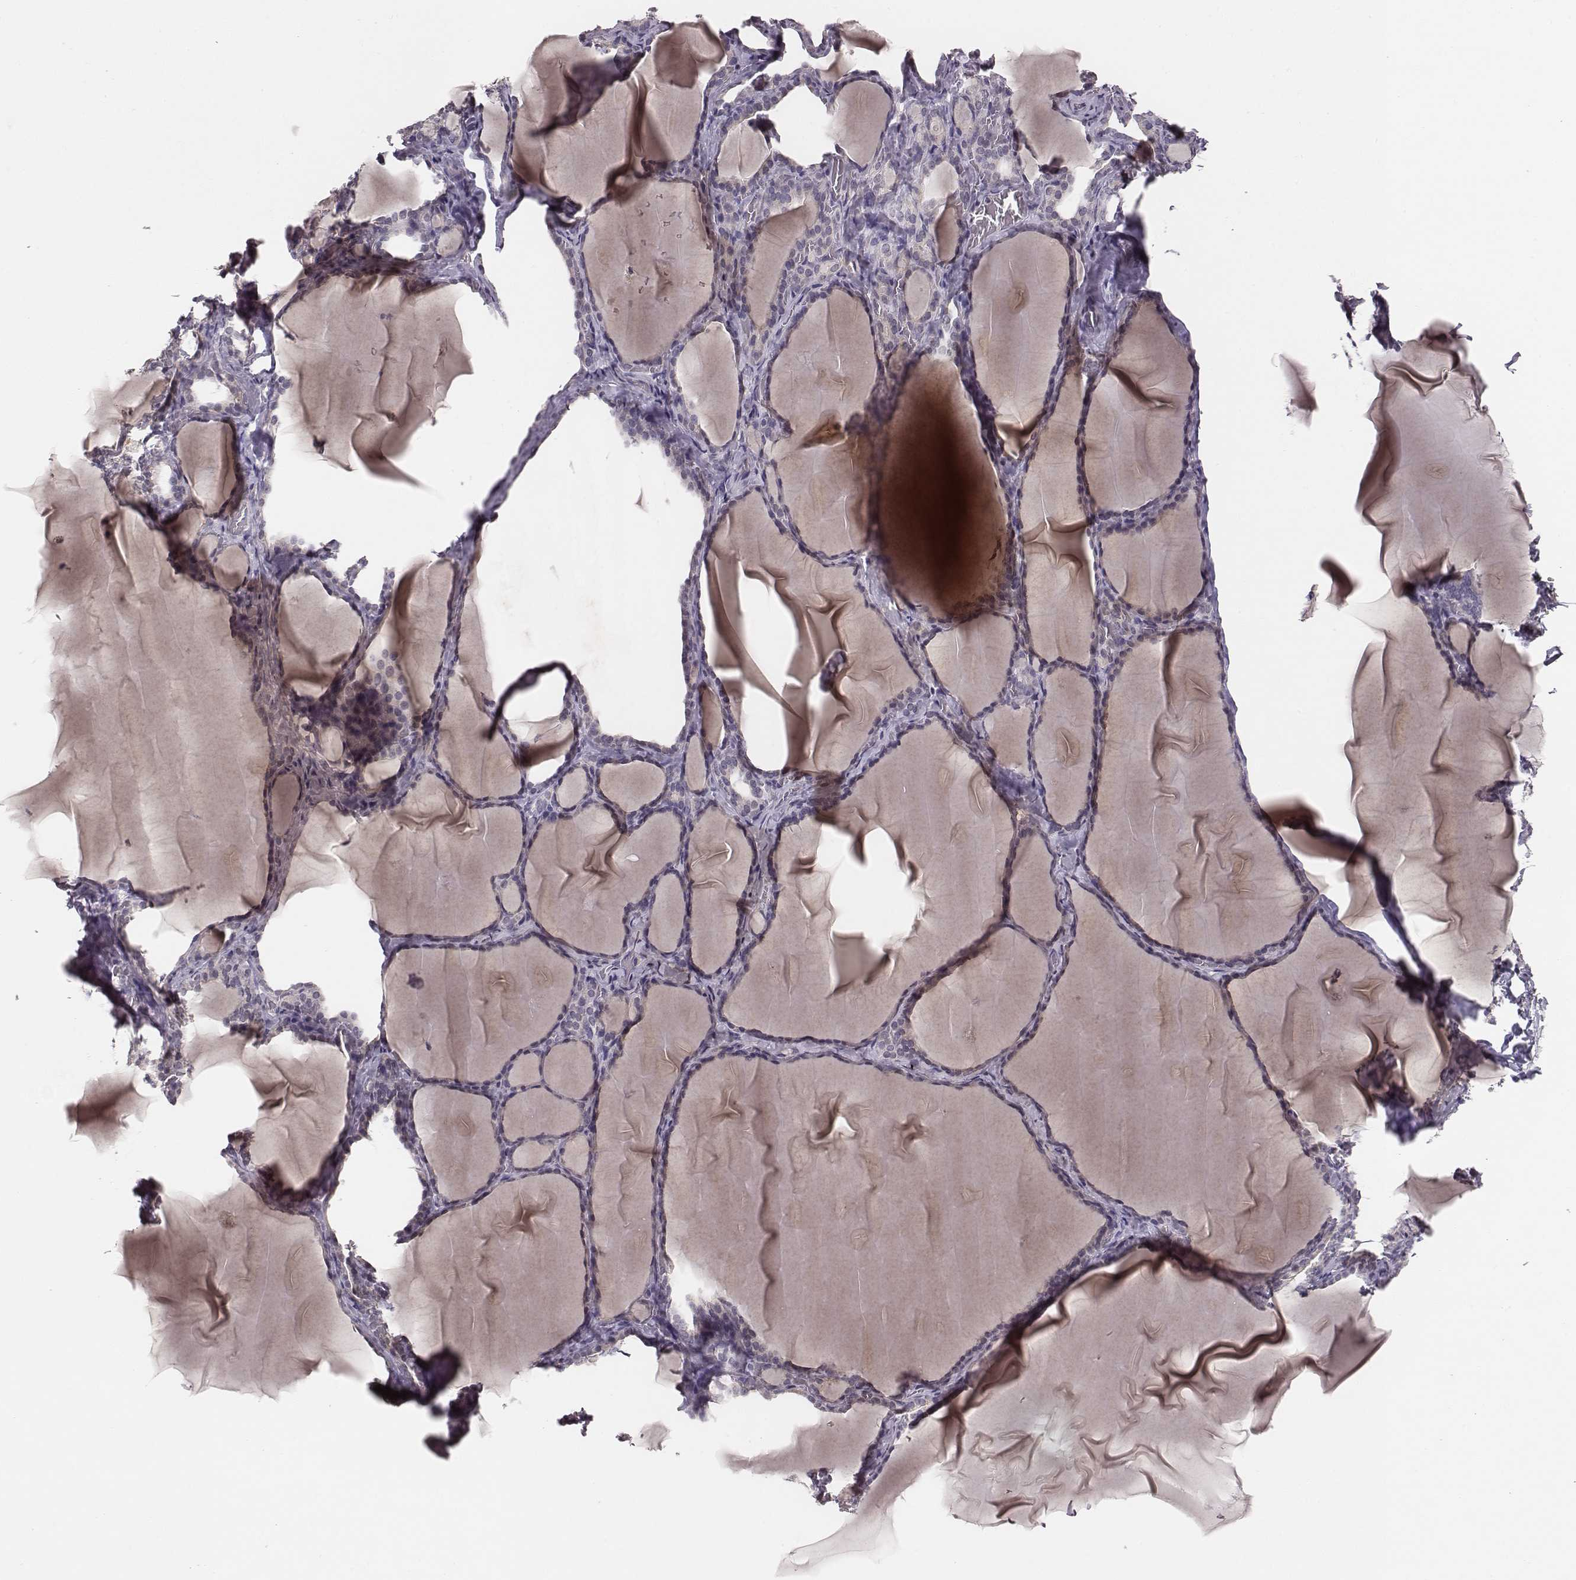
{"staining": {"intensity": "negative", "quantity": "none", "location": "none"}, "tissue": "thyroid gland", "cell_type": "Glandular cells", "image_type": "normal", "snomed": [{"axis": "morphology", "description": "Normal tissue, NOS"}, {"axis": "morphology", "description": "Hyperplasia, NOS"}, {"axis": "topography", "description": "Thyroid gland"}], "caption": "Thyroid gland stained for a protein using immunohistochemistry (IHC) displays no positivity glandular cells.", "gene": "LY6K", "patient": {"sex": "female", "age": 27}}